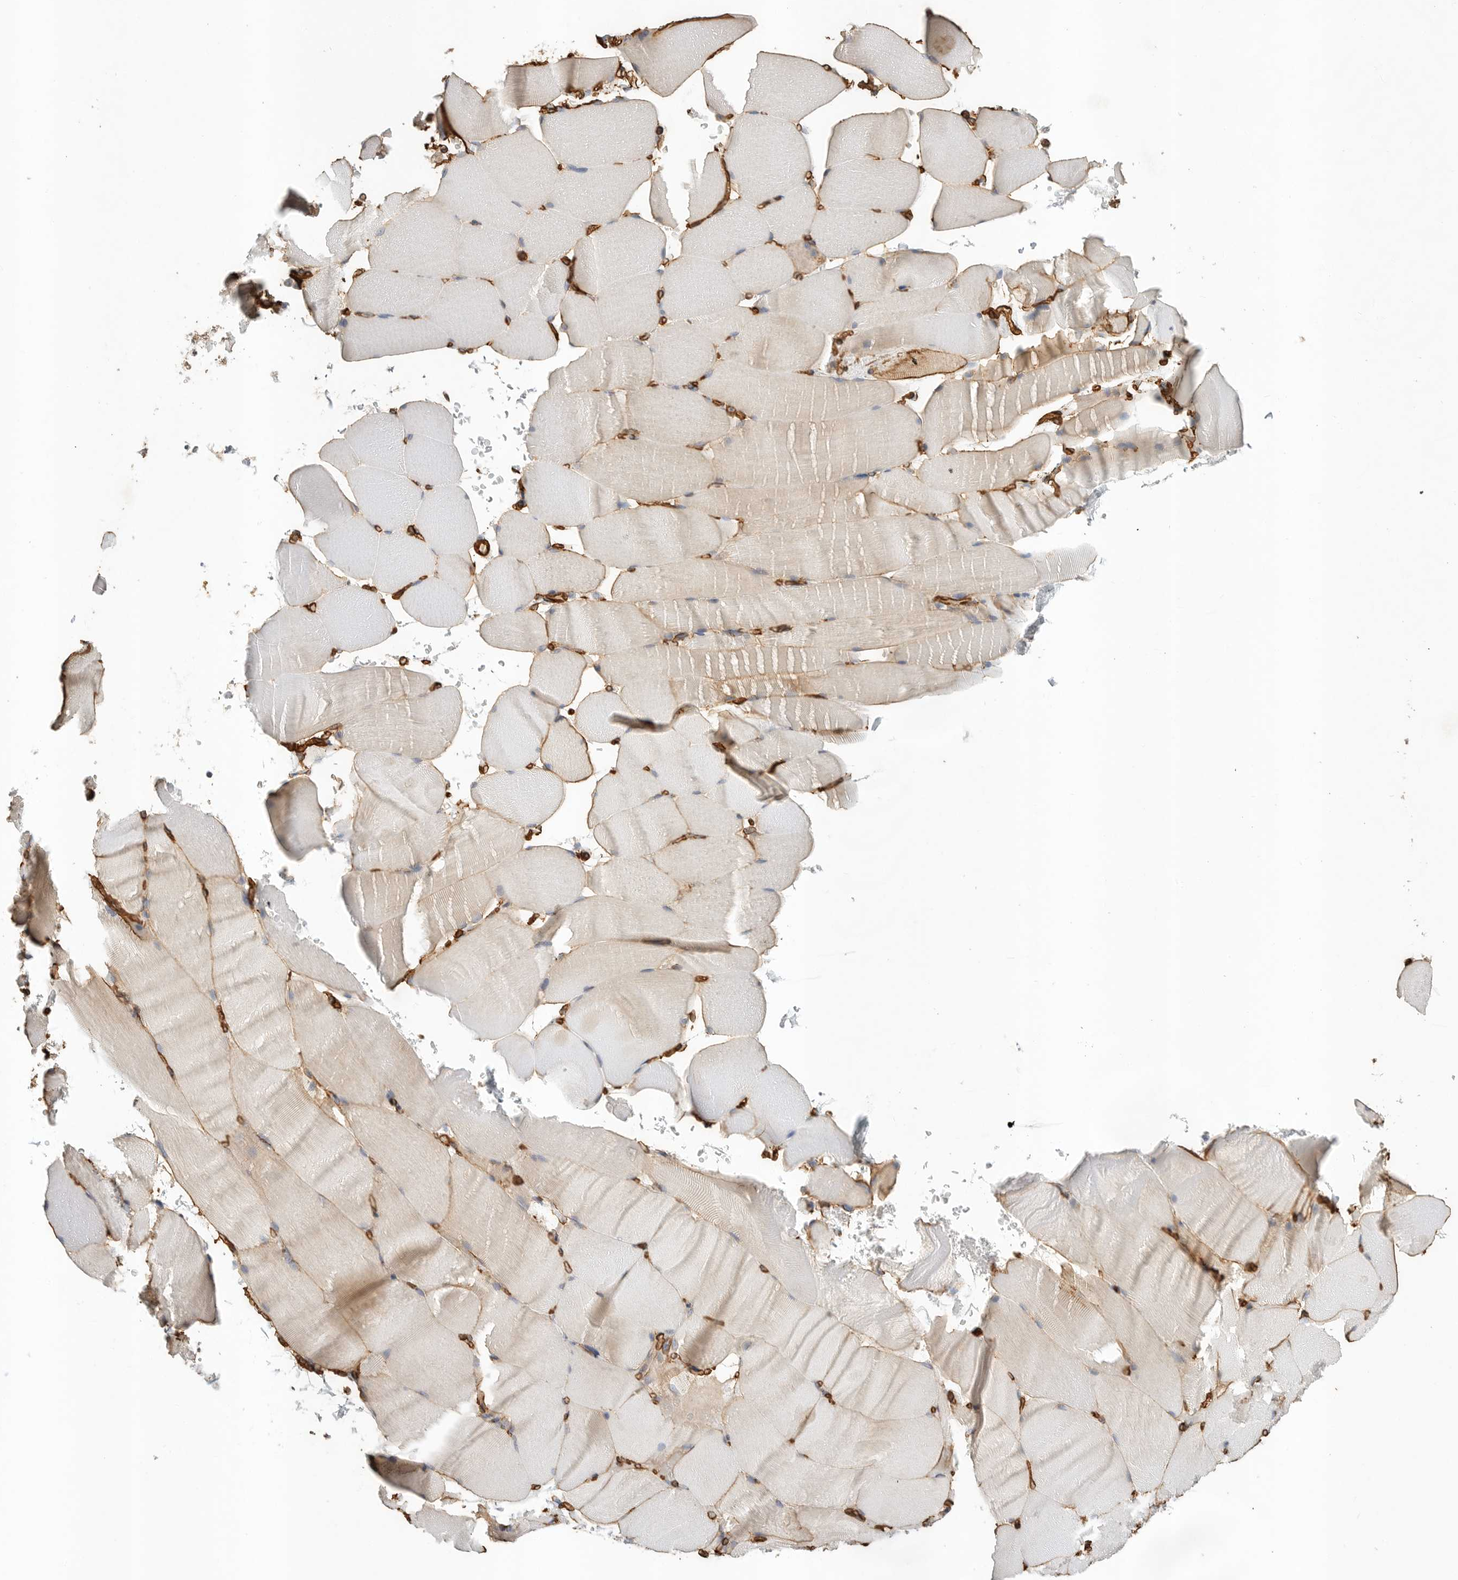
{"staining": {"intensity": "negative", "quantity": "none", "location": "none"}, "tissue": "skeletal muscle", "cell_type": "Myocytes", "image_type": "normal", "snomed": [{"axis": "morphology", "description": "Normal tissue, NOS"}, {"axis": "topography", "description": "Skeletal muscle"}, {"axis": "topography", "description": "Parathyroid gland"}], "caption": "An immunohistochemistry histopathology image of unremarkable skeletal muscle is shown. There is no staining in myocytes of skeletal muscle.", "gene": "JMJD4", "patient": {"sex": "female", "age": 37}}